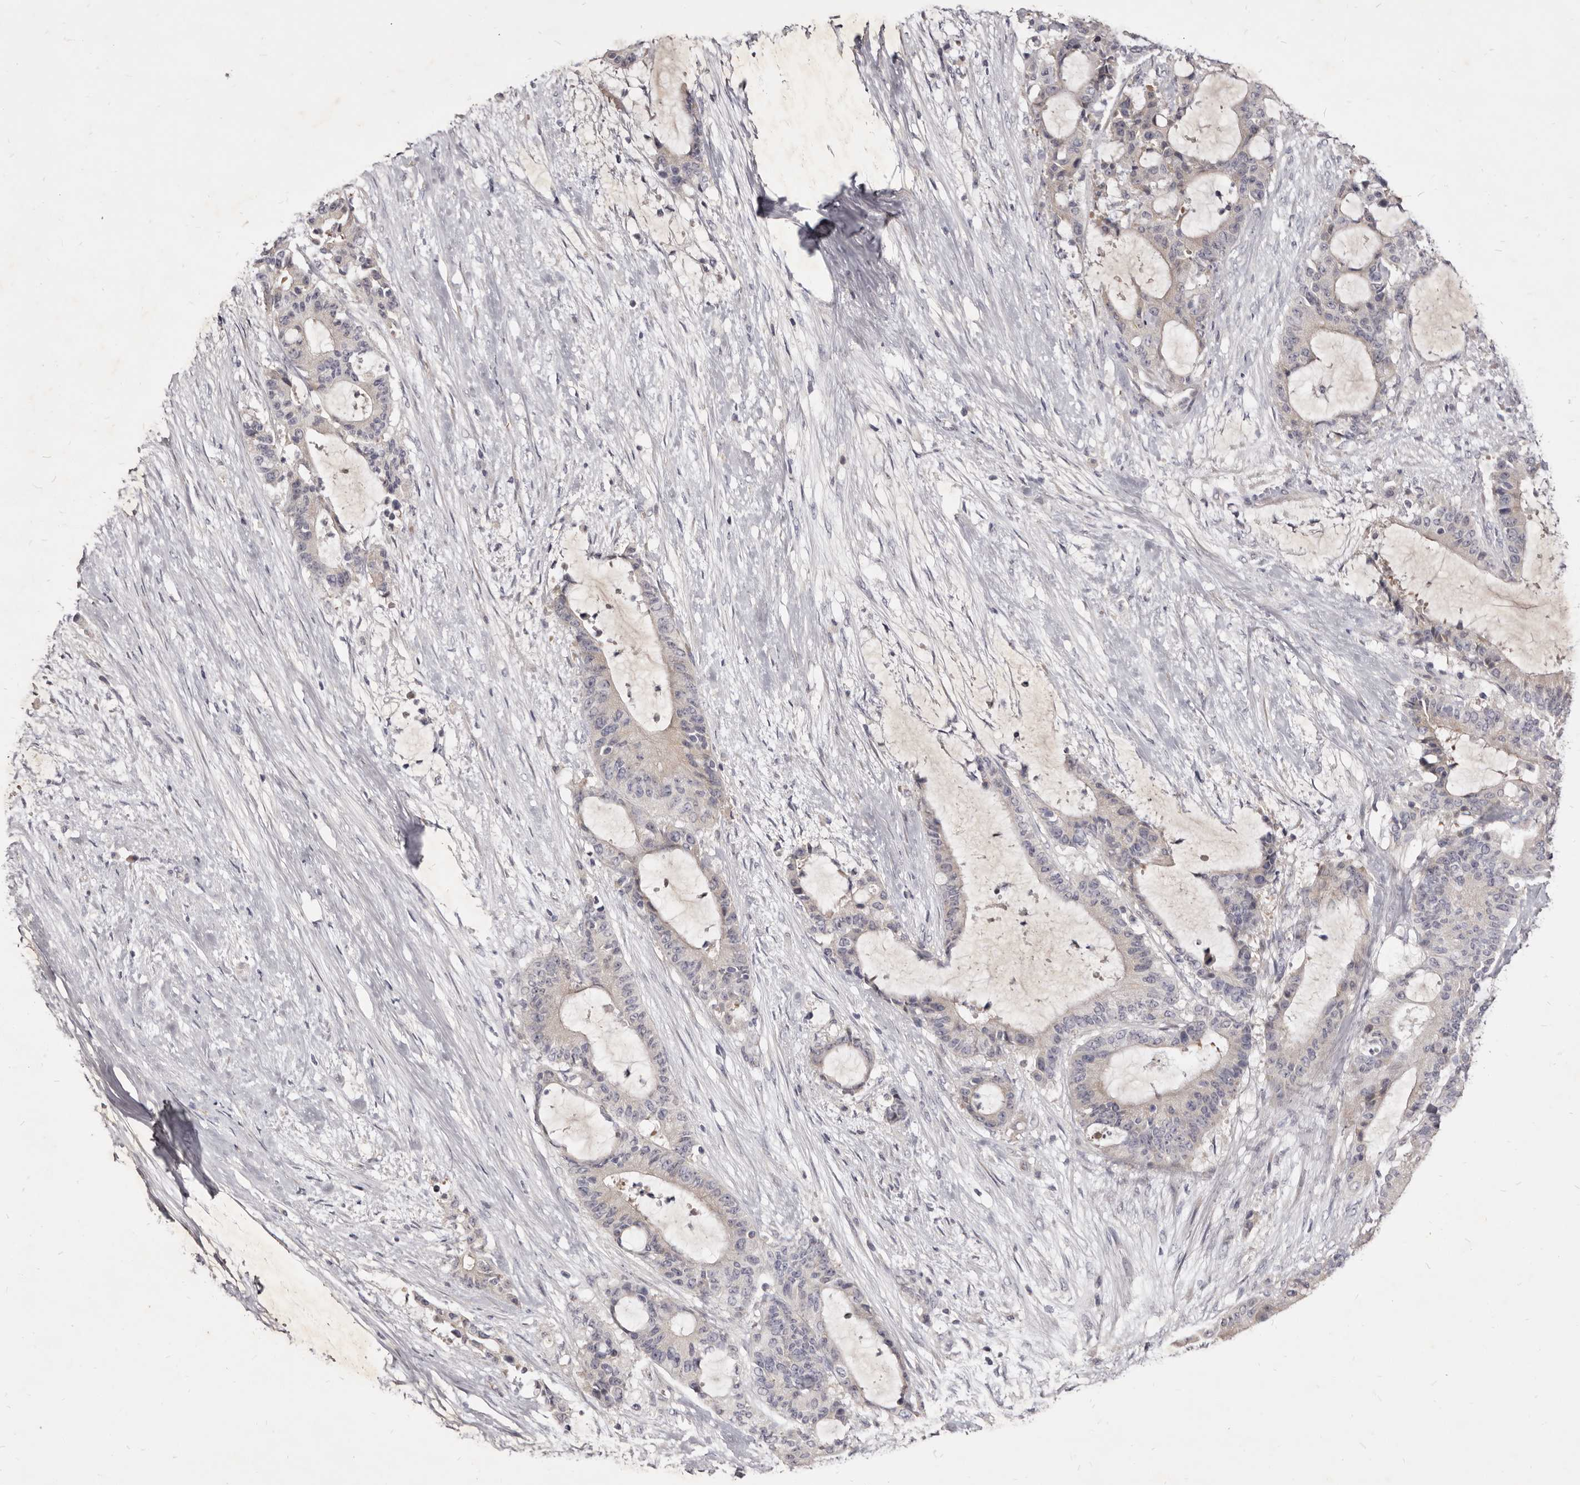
{"staining": {"intensity": "negative", "quantity": "none", "location": "none"}, "tissue": "liver cancer", "cell_type": "Tumor cells", "image_type": "cancer", "snomed": [{"axis": "morphology", "description": "Normal tissue, NOS"}, {"axis": "morphology", "description": "Cholangiocarcinoma"}, {"axis": "topography", "description": "Liver"}, {"axis": "topography", "description": "Peripheral nerve tissue"}], "caption": "High power microscopy photomicrograph of an immunohistochemistry (IHC) photomicrograph of liver cancer, revealing no significant expression in tumor cells.", "gene": "KIF2B", "patient": {"sex": "female", "age": 73}}